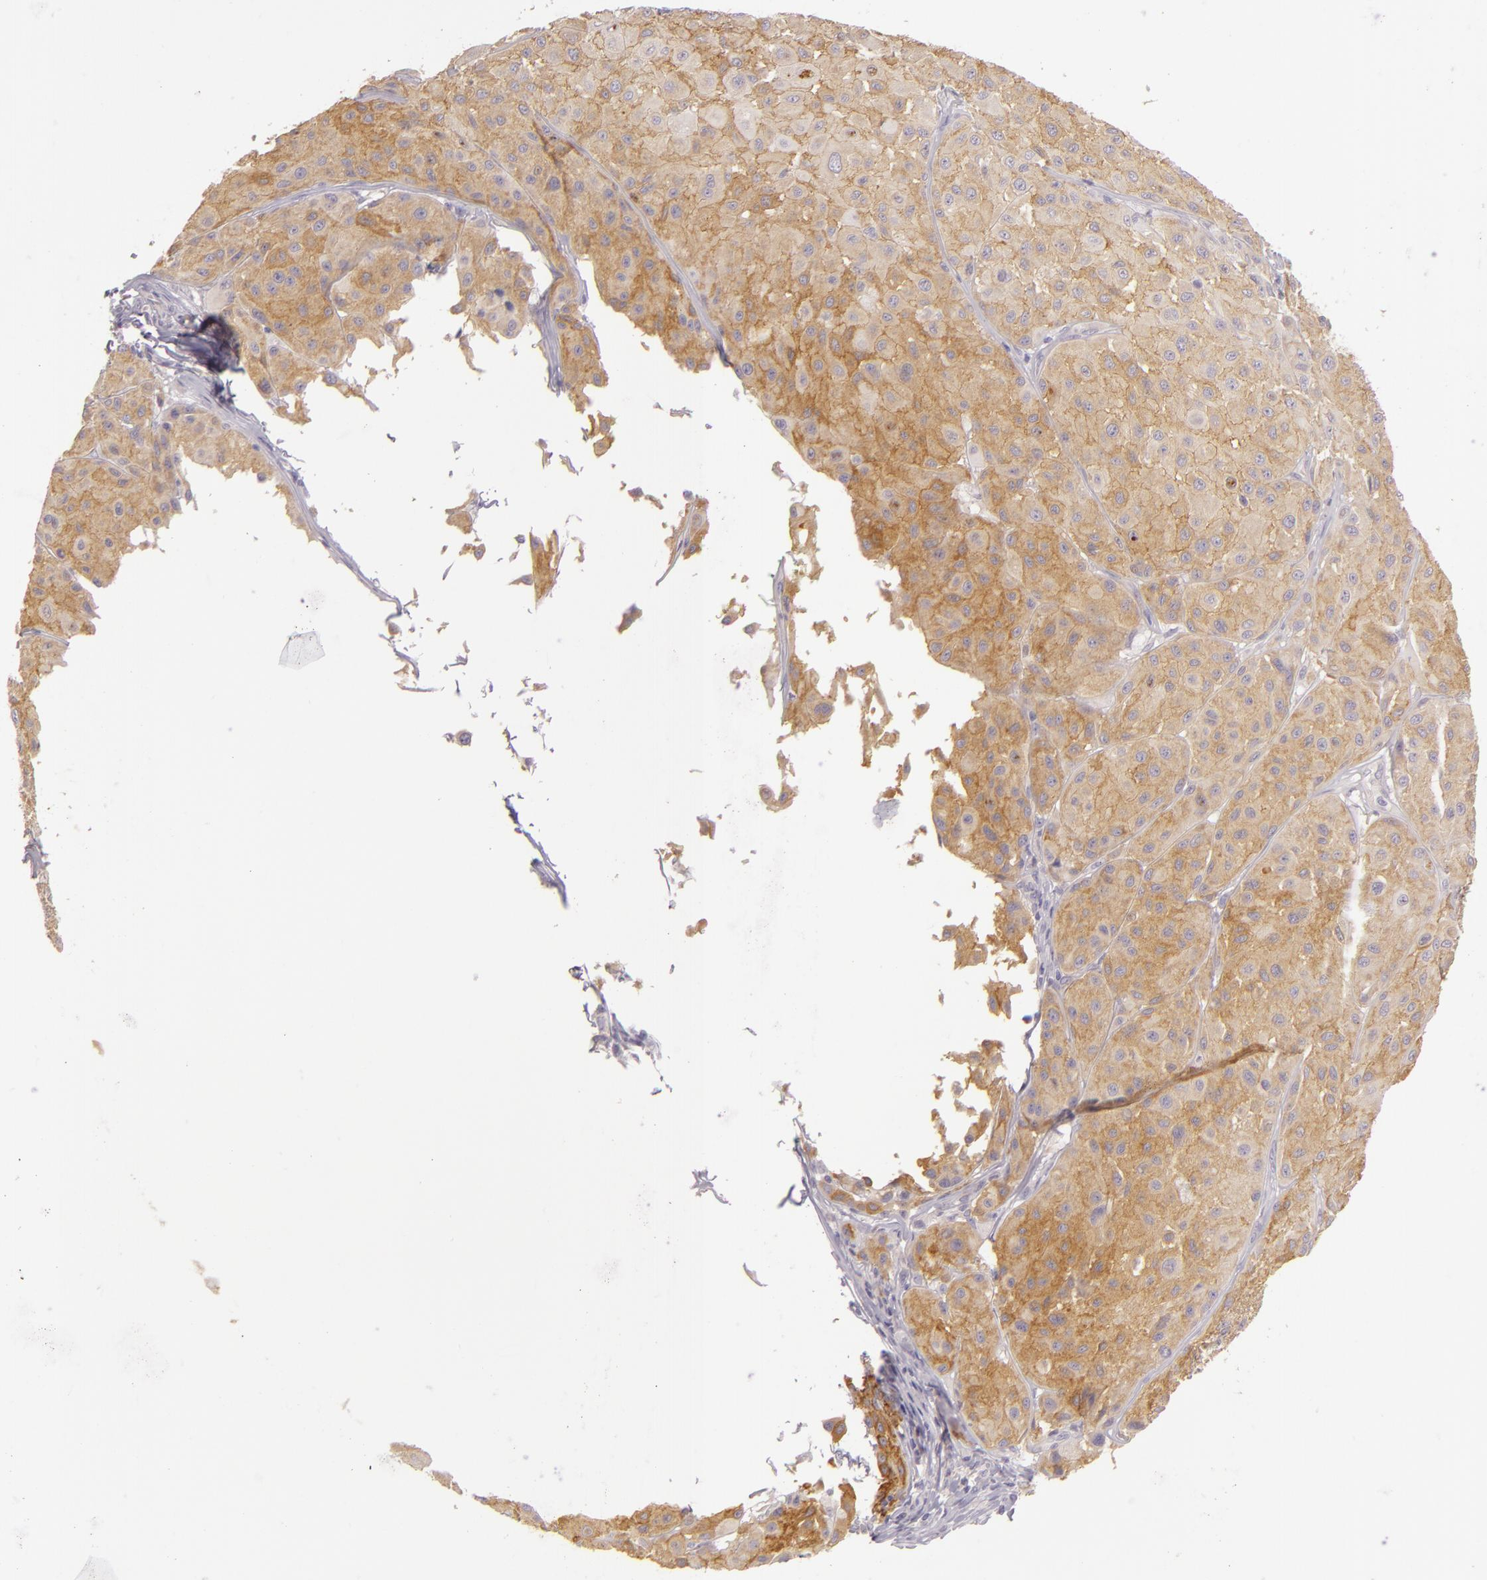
{"staining": {"intensity": "weak", "quantity": ">75%", "location": "cytoplasmic/membranous"}, "tissue": "melanoma", "cell_type": "Tumor cells", "image_type": "cancer", "snomed": [{"axis": "morphology", "description": "Malignant melanoma, NOS"}, {"axis": "topography", "description": "Skin"}], "caption": "Immunohistochemical staining of melanoma reveals low levels of weak cytoplasmic/membranous positivity in about >75% of tumor cells.", "gene": "ZC3H7B", "patient": {"sex": "male", "age": 36}}